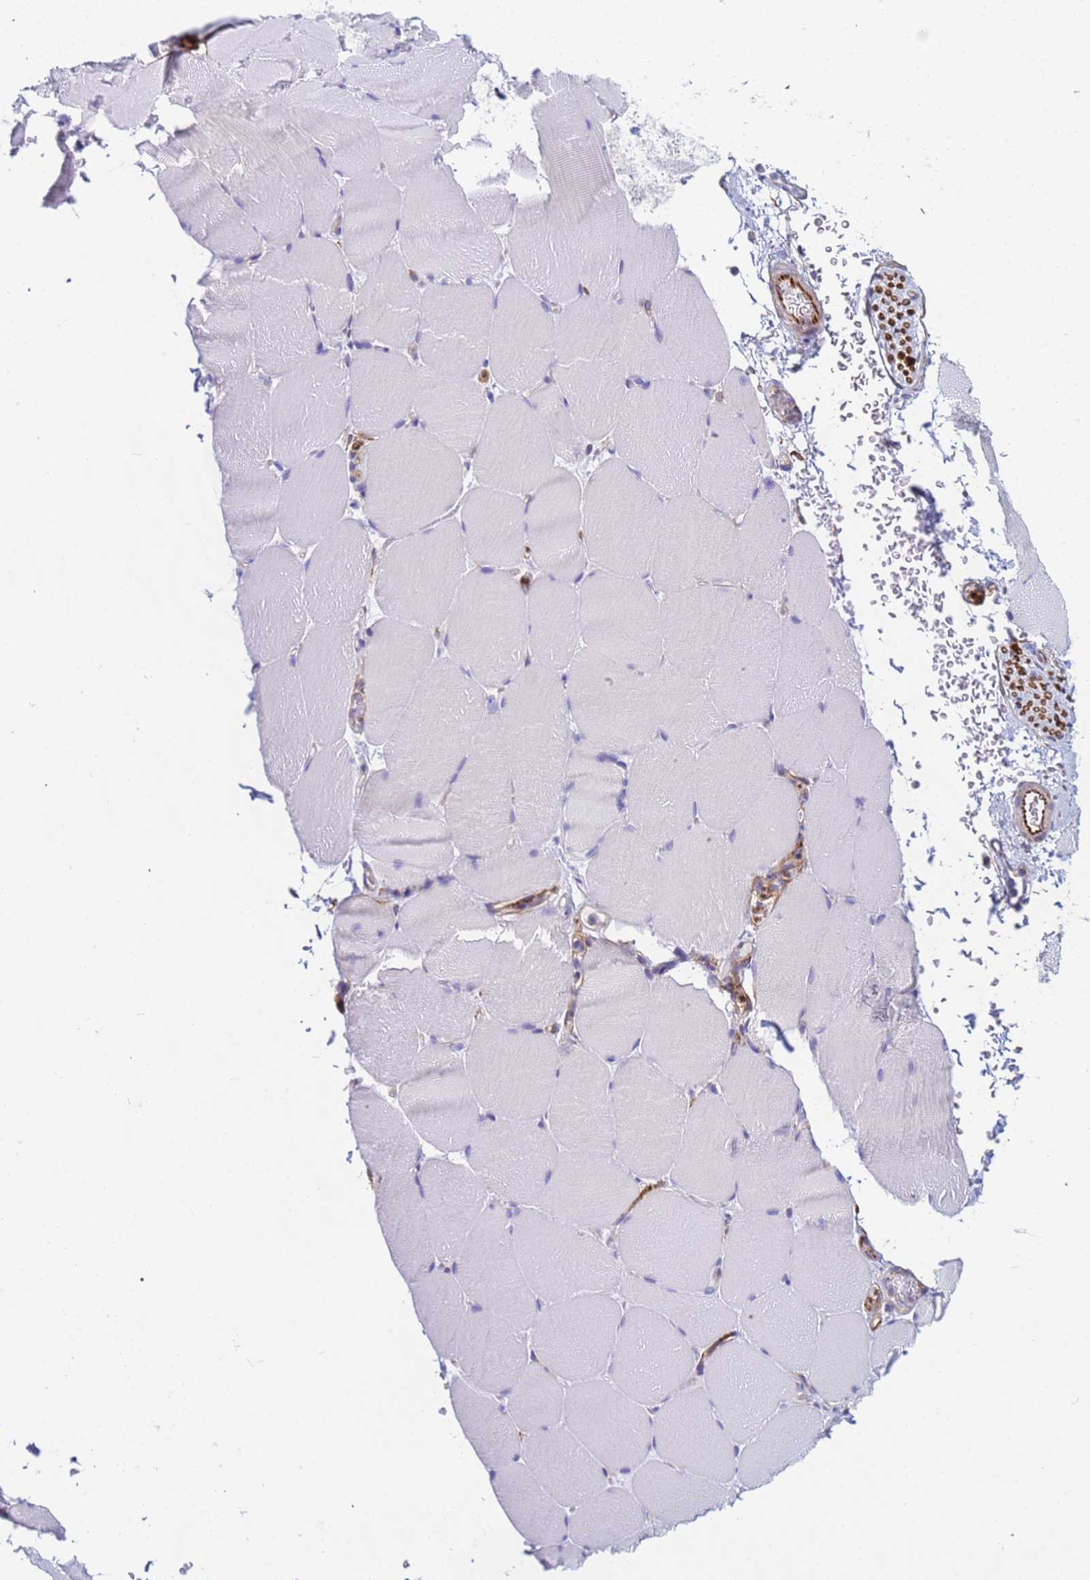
{"staining": {"intensity": "negative", "quantity": "none", "location": "none"}, "tissue": "skeletal muscle", "cell_type": "Myocytes", "image_type": "normal", "snomed": [{"axis": "morphology", "description": "Normal tissue, NOS"}, {"axis": "topography", "description": "Skeletal muscle"}, {"axis": "topography", "description": "Parathyroid gland"}], "caption": "This is an immunohistochemistry photomicrograph of benign human skeletal muscle. There is no positivity in myocytes.", "gene": "UBXN2B", "patient": {"sex": "female", "age": 37}}